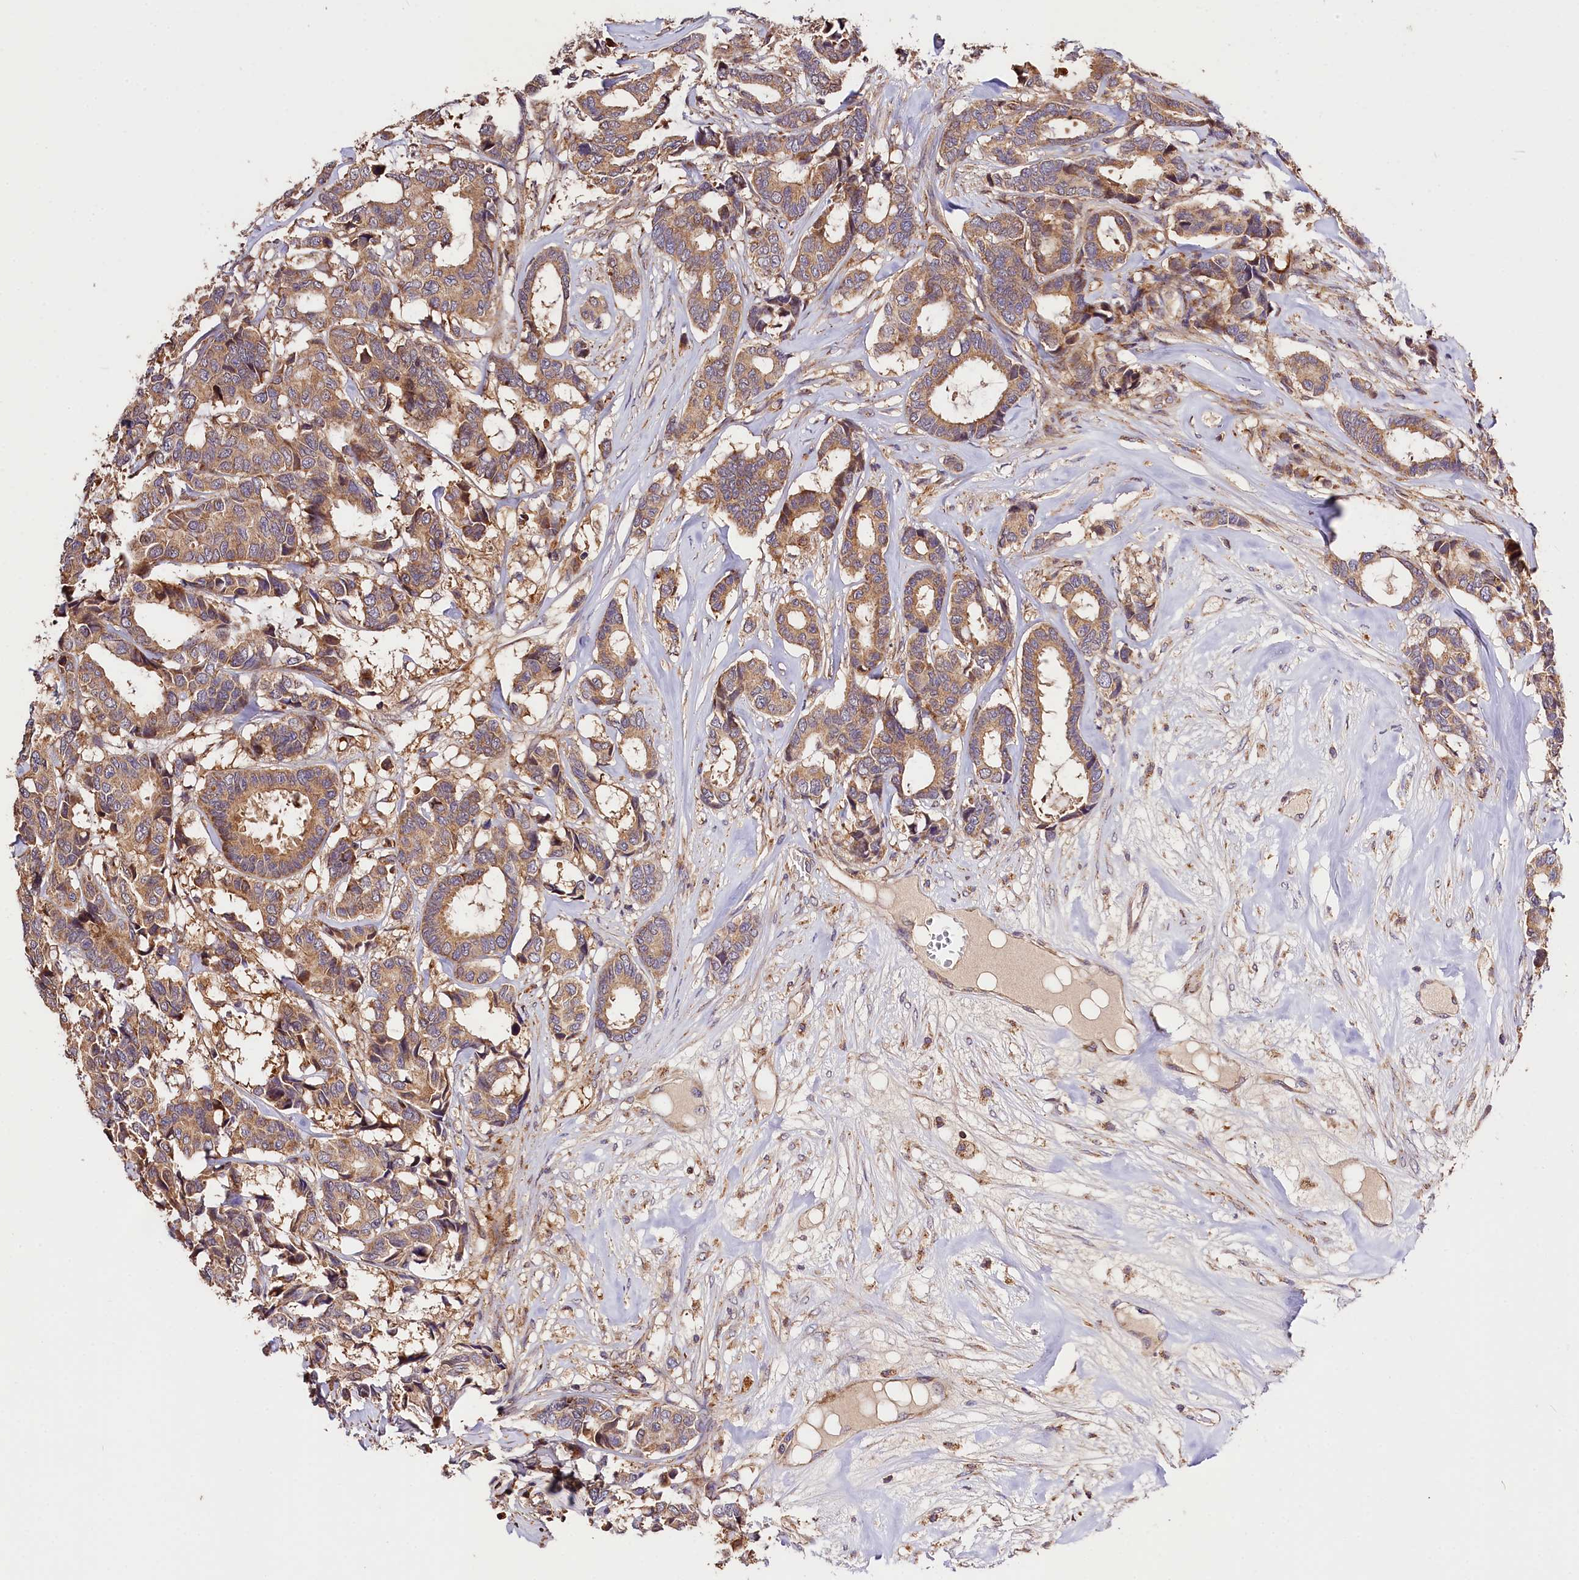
{"staining": {"intensity": "moderate", "quantity": ">75%", "location": "cytoplasmic/membranous"}, "tissue": "breast cancer", "cell_type": "Tumor cells", "image_type": "cancer", "snomed": [{"axis": "morphology", "description": "Duct carcinoma"}, {"axis": "topography", "description": "Breast"}], "caption": "An immunohistochemistry image of neoplastic tissue is shown. Protein staining in brown shows moderate cytoplasmic/membranous positivity in breast cancer within tumor cells.", "gene": "KPTN", "patient": {"sex": "female", "age": 87}}